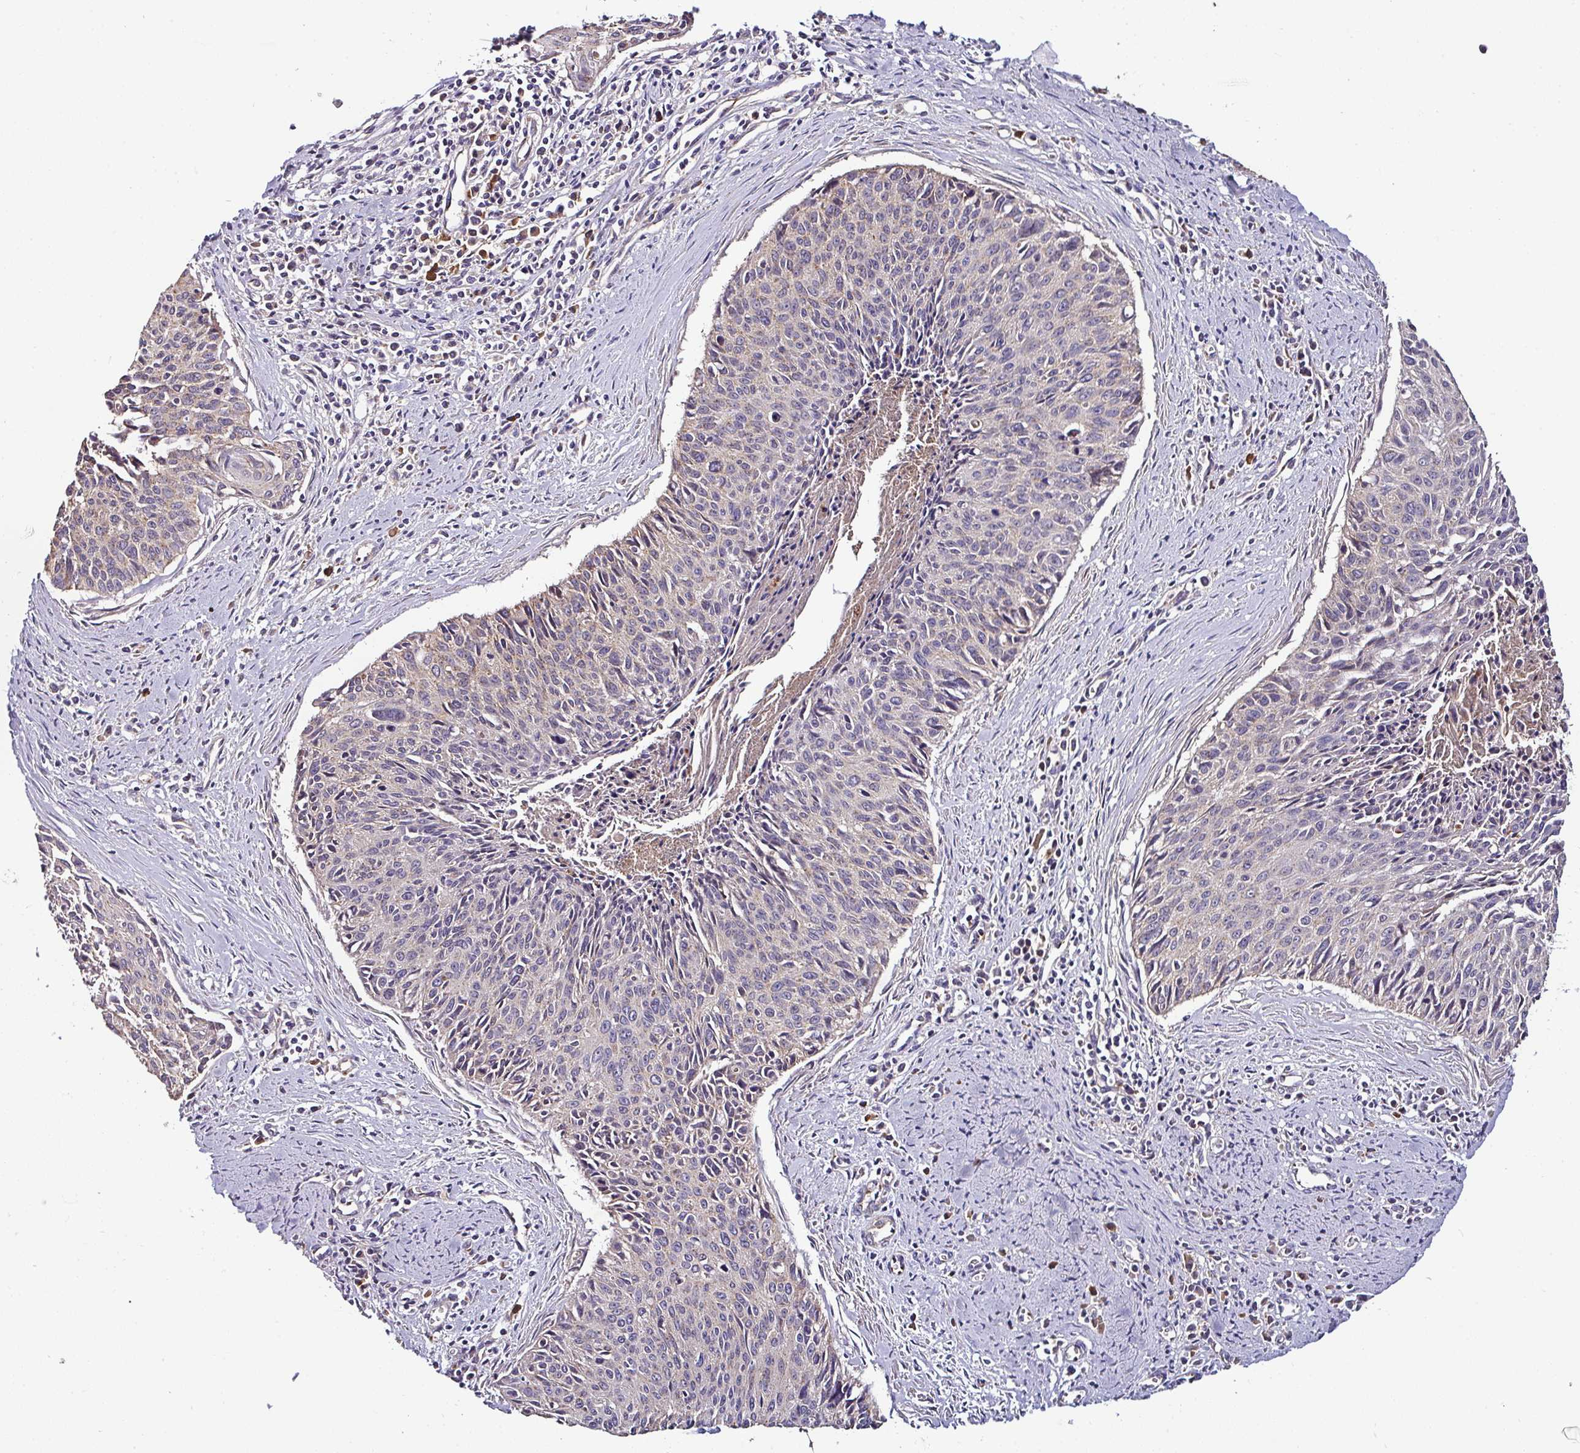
{"staining": {"intensity": "negative", "quantity": "none", "location": "none"}, "tissue": "cervical cancer", "cell_type": "Tumor cells", "image_type": "cancer", "snomed": [{"axis": "morphology", "description": "Squamous cell carcinoma, NOS"}, {"axis": "topography", "description": "Cervix"}], "caption": "Micrograph shows no significant protein positivity in tumor cells of cervical cancer.", "gene": "CPD", "patient": {"sex": "female", "age": 55}}